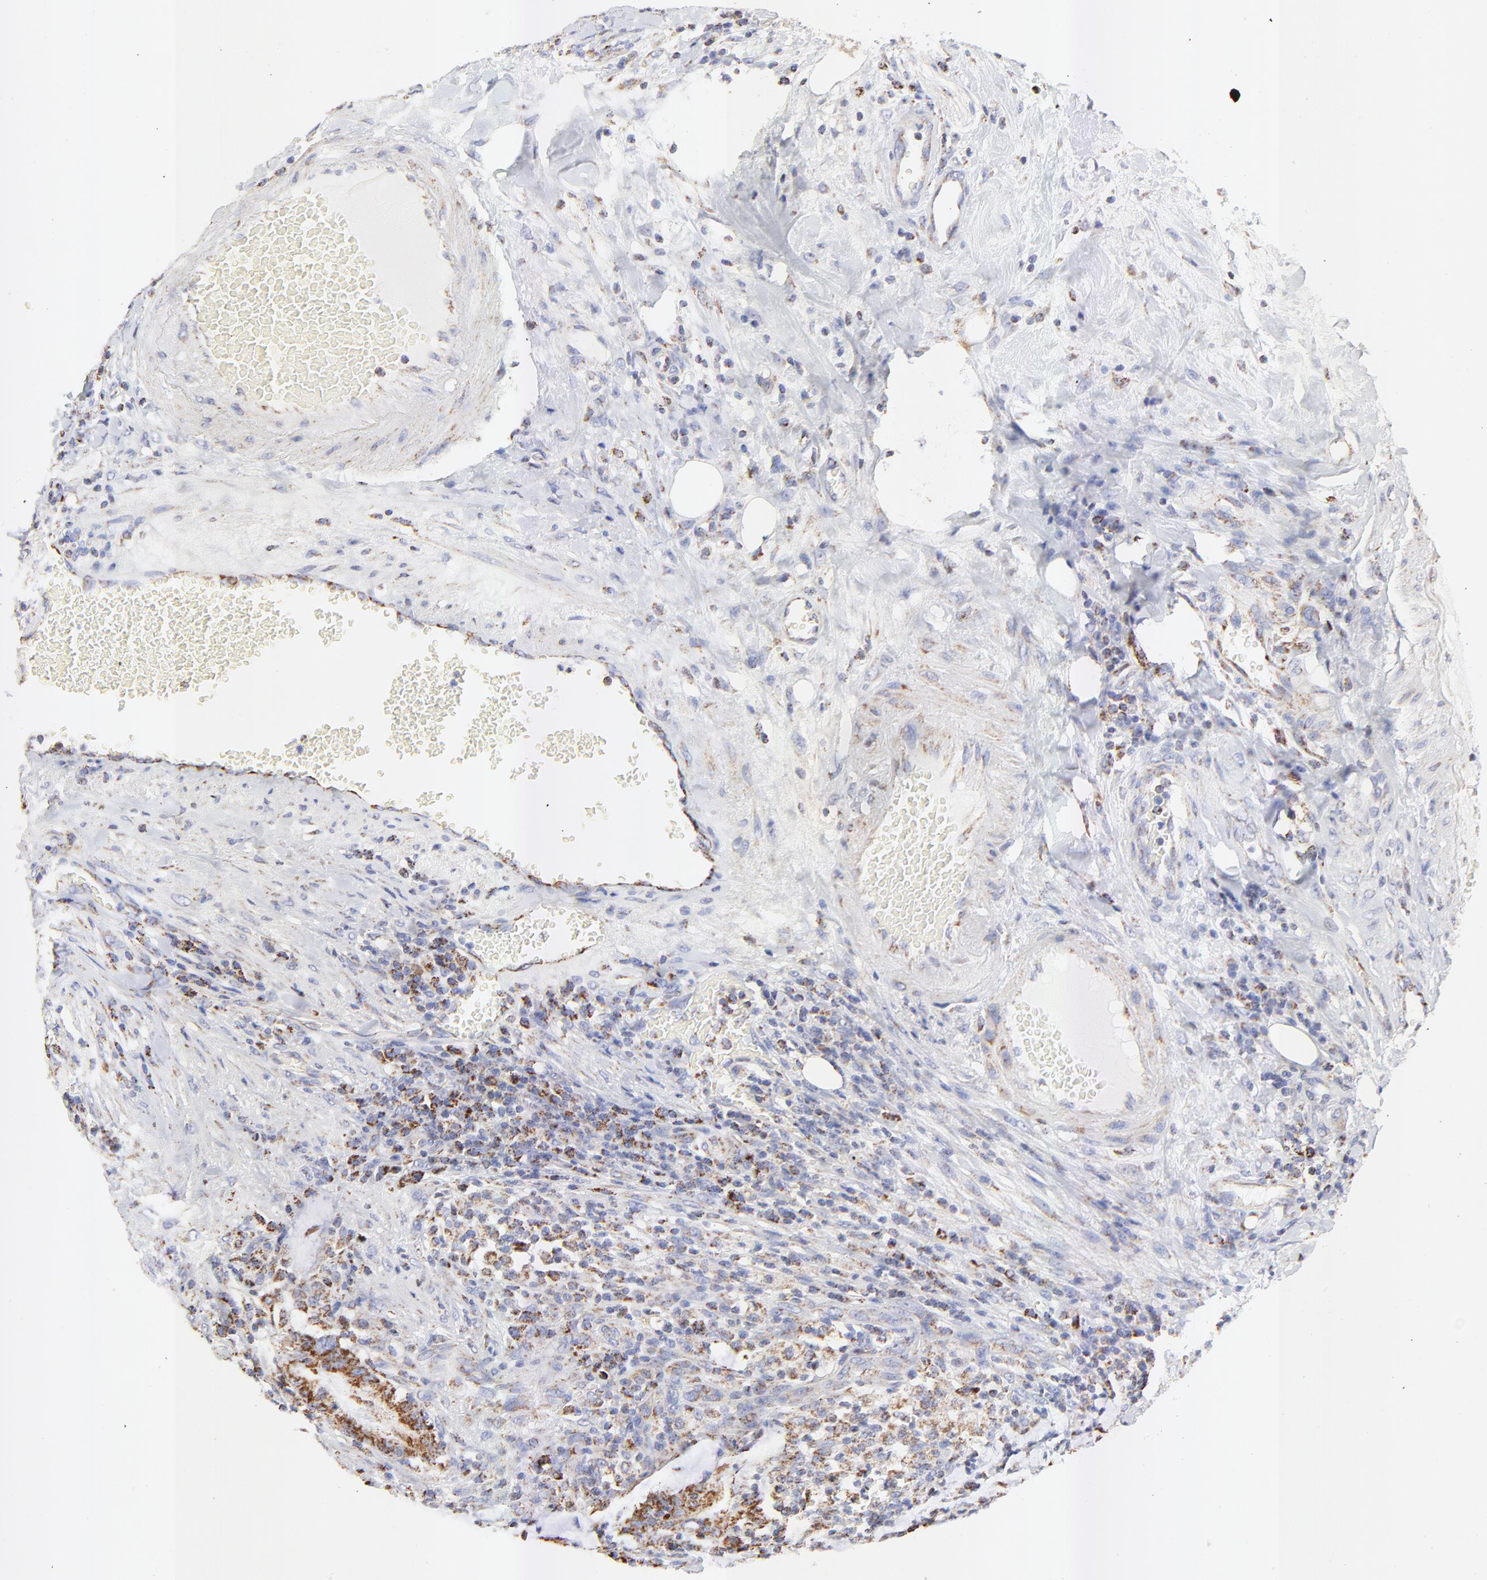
{"staining": {"intensity": "strong", "quantity": ">75%", "location": "cytoplasmic/membranous"}, "tissue": "colorectal cancer", "cell_type": "Tumor cells", "image_type": "cancer", "snomed": [{"axis": "morphology", "description": "Adenocarcinoma, NOS"}, {"axis": "topography", "description": "Colon"}], "caption": "Immunohistochemistry (DAB) staining of human colorectal adenocarcinoma exhibits strong cytoplasmic/membranous protein positivity in approximately >75% of tumor cells.", "gene": "COX4I1", "patient": {"sex": "male", "age": 54}}